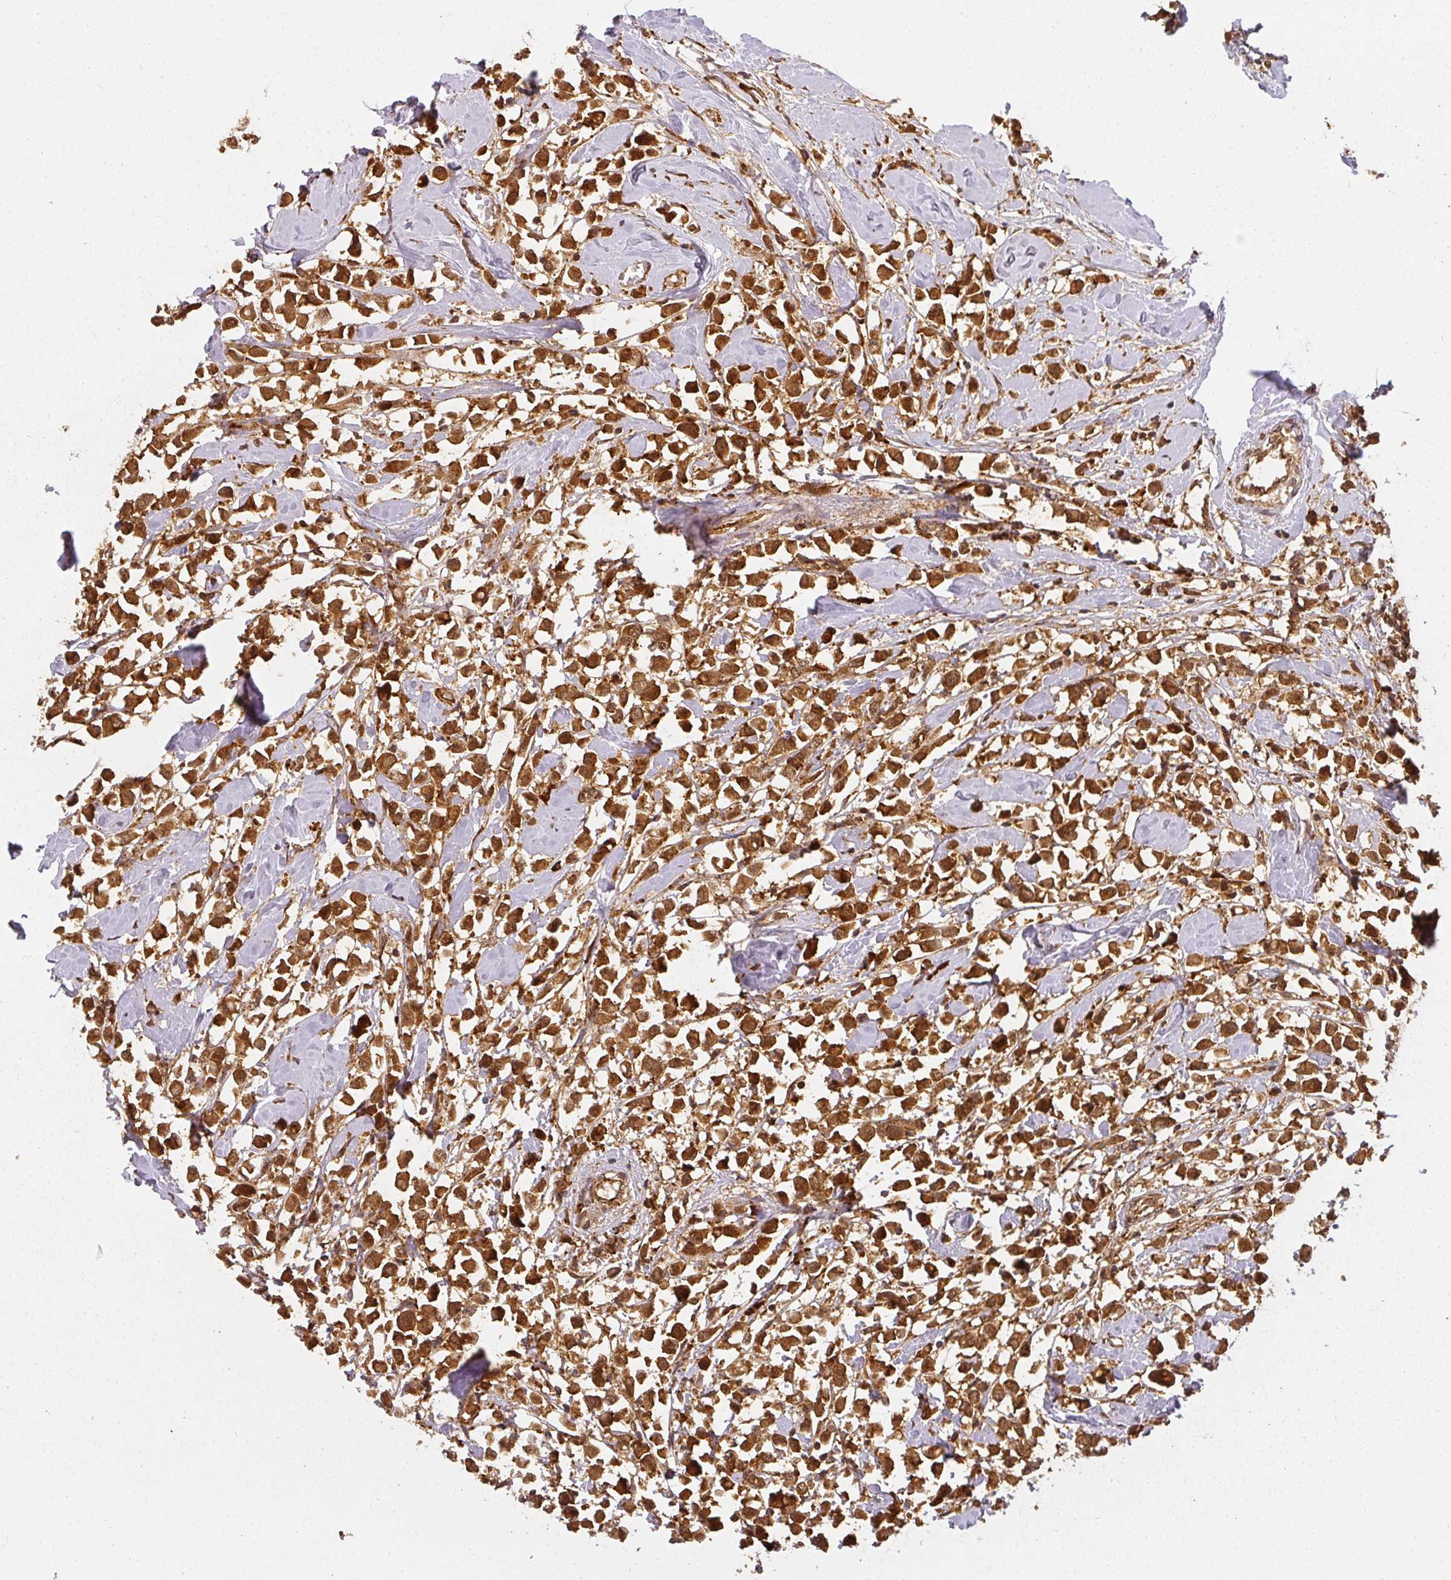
{"staining": {"intensity": "strong", "quantity": ">75%", "location": "cytoplasmic/membranous"}, "tissue": "breast cancer", "cell_type": "Tumor cells", "image_type": "cancer", "snomed": [{"axis": "morphology", "description": "Duct carcinoma"}, {"axis": "topography", "description": "Breast"}], "caption": "DAB immunohistochemical staining of intraductal carcinoma (breast) demonstrates strong cytoplasmic/membranous protein expression in about >75% of tumor cells.", "gene": "PPP6R3", "patient": {"sex": "female", "age": 61}}